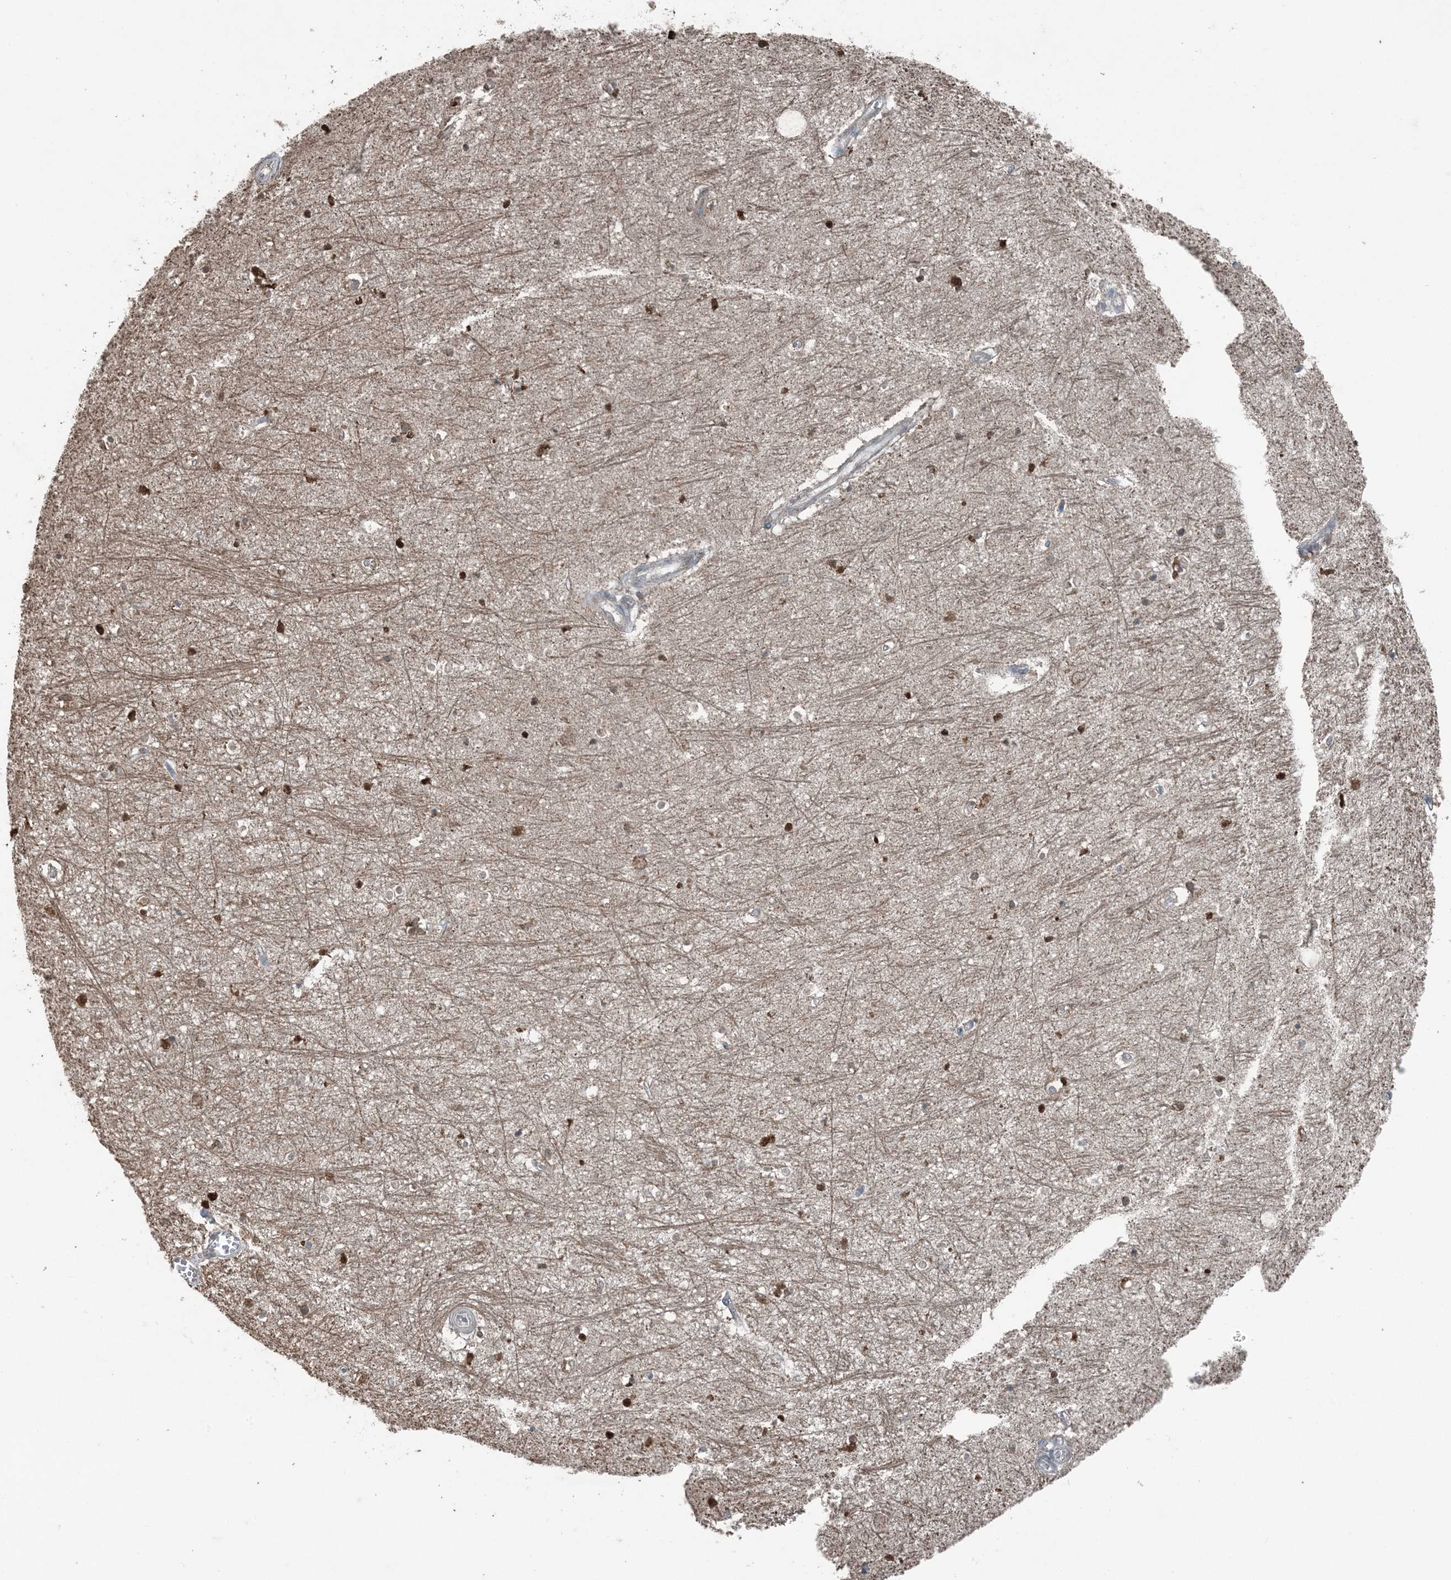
{"staining": {"intensity": "moderate", "quantity": "<25%", "location": "cytoplasmic/membranous,nuclear"}, "tissue": "hippocampus", "cell_type": "Glial cells", "image_type": "normal", "snomed": [{"axis": "morphology", "description": "Normal tissue, NOS"}, {"axis": "topography", "description": "Hippocampus"}], "caption": "This is an image of IHC staining of unremarkable hippocampus, which shows moderate staining in the cytoplasmic/membranous,nuclear of glial cells.", "gene": "GNL1", "patient": {"sex": "female", "age": 64}}